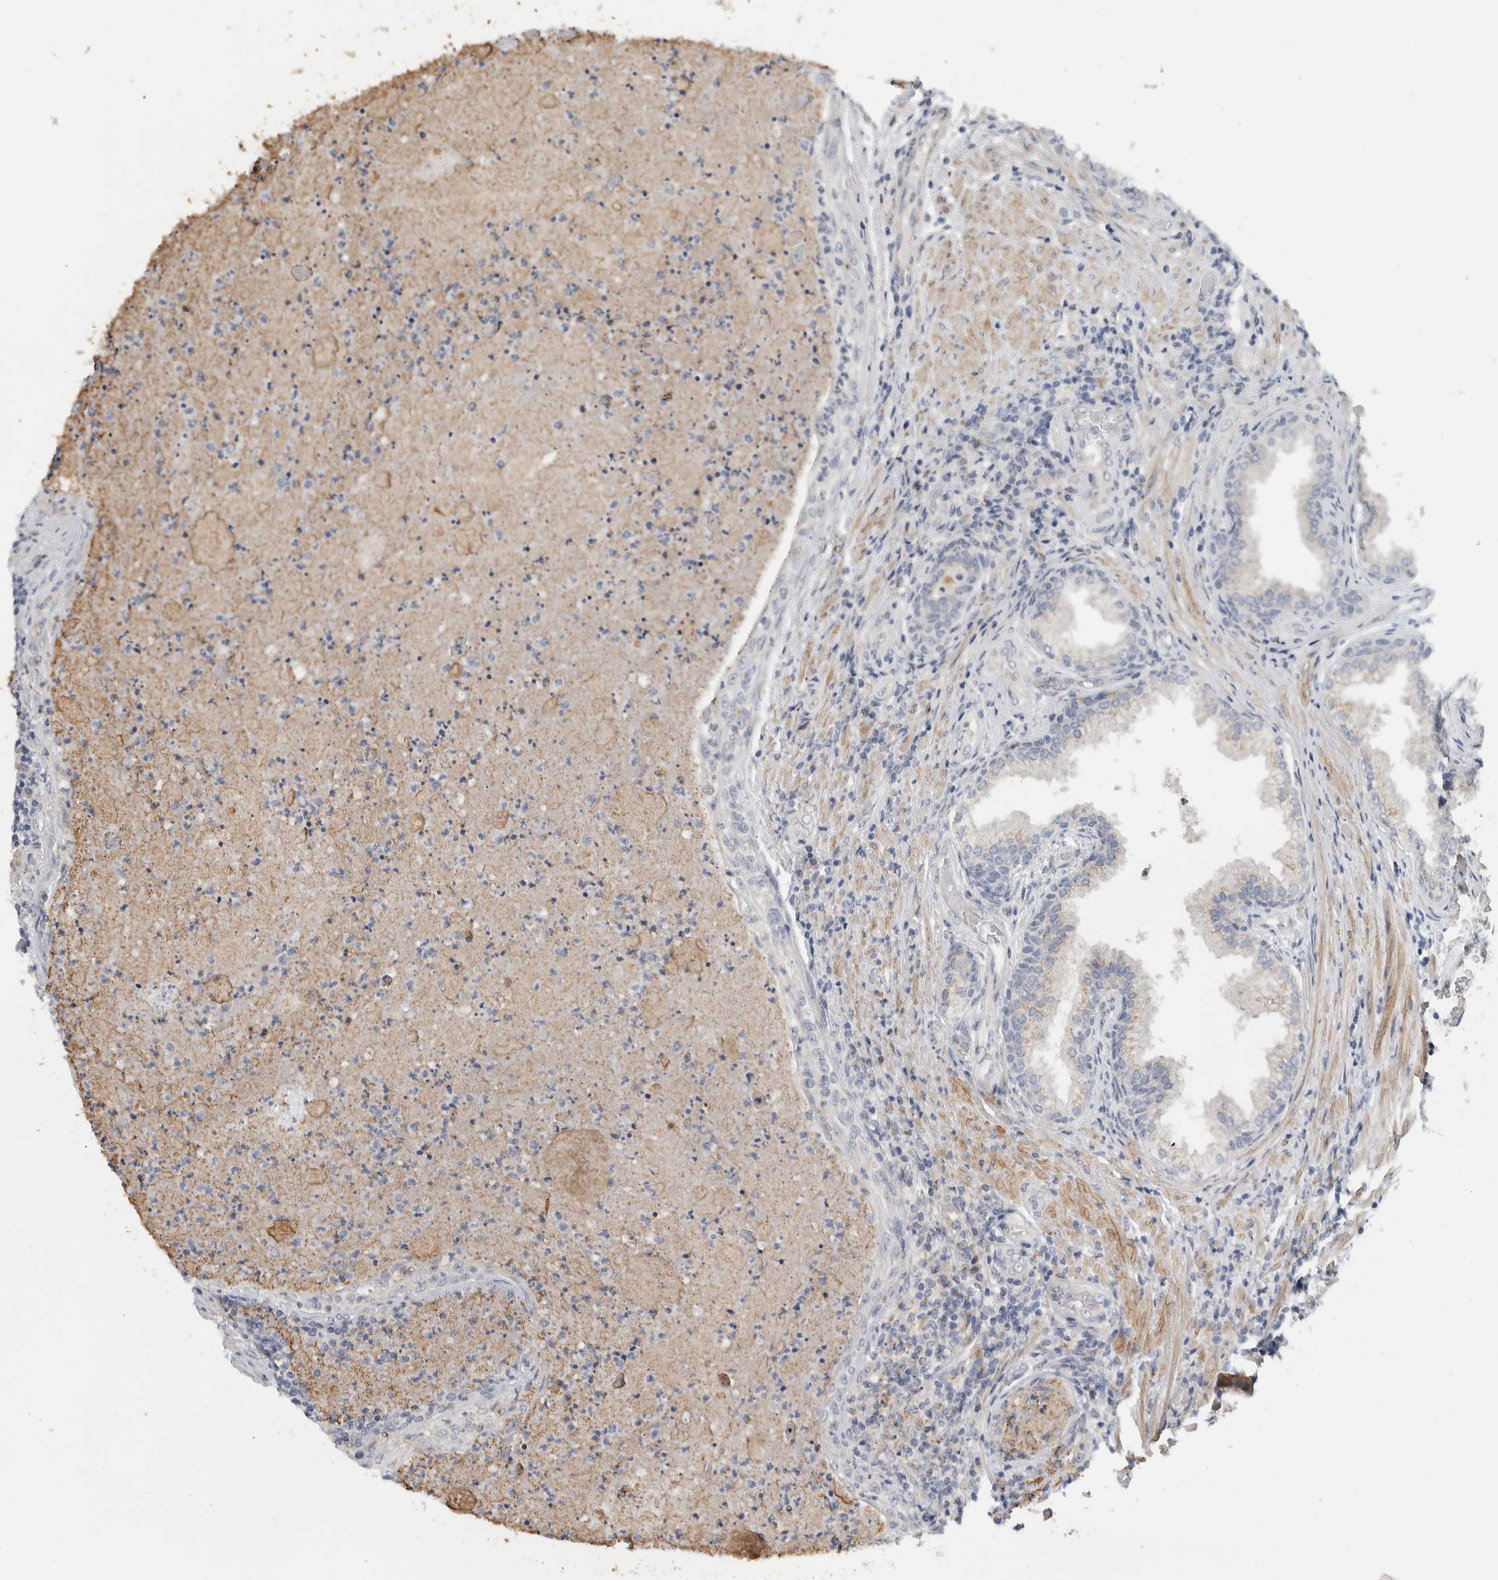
{"staining": {"intensity": "negative", "quantity": "none", "location": "none"}, "tissue": "prostate", "cell_type": "Glandular cells", "image_type": "normal", "snomed": [{"axis": "morphology", "description": "Normal tissue, NOS"}, {"axis": "topography", "description": "Prostate"}], "caption": "Photomicrograph shows no significant protein positivity in glandular cells of normal prostate. (Stains: DAB (3,3'-diaminobenzidine) IHC with hematoxylin counter stain, Microscopy: brightfield microscopy at high magnification).", "gene": "MGAT1", "patient": {"sex": "male", "age": 76}}